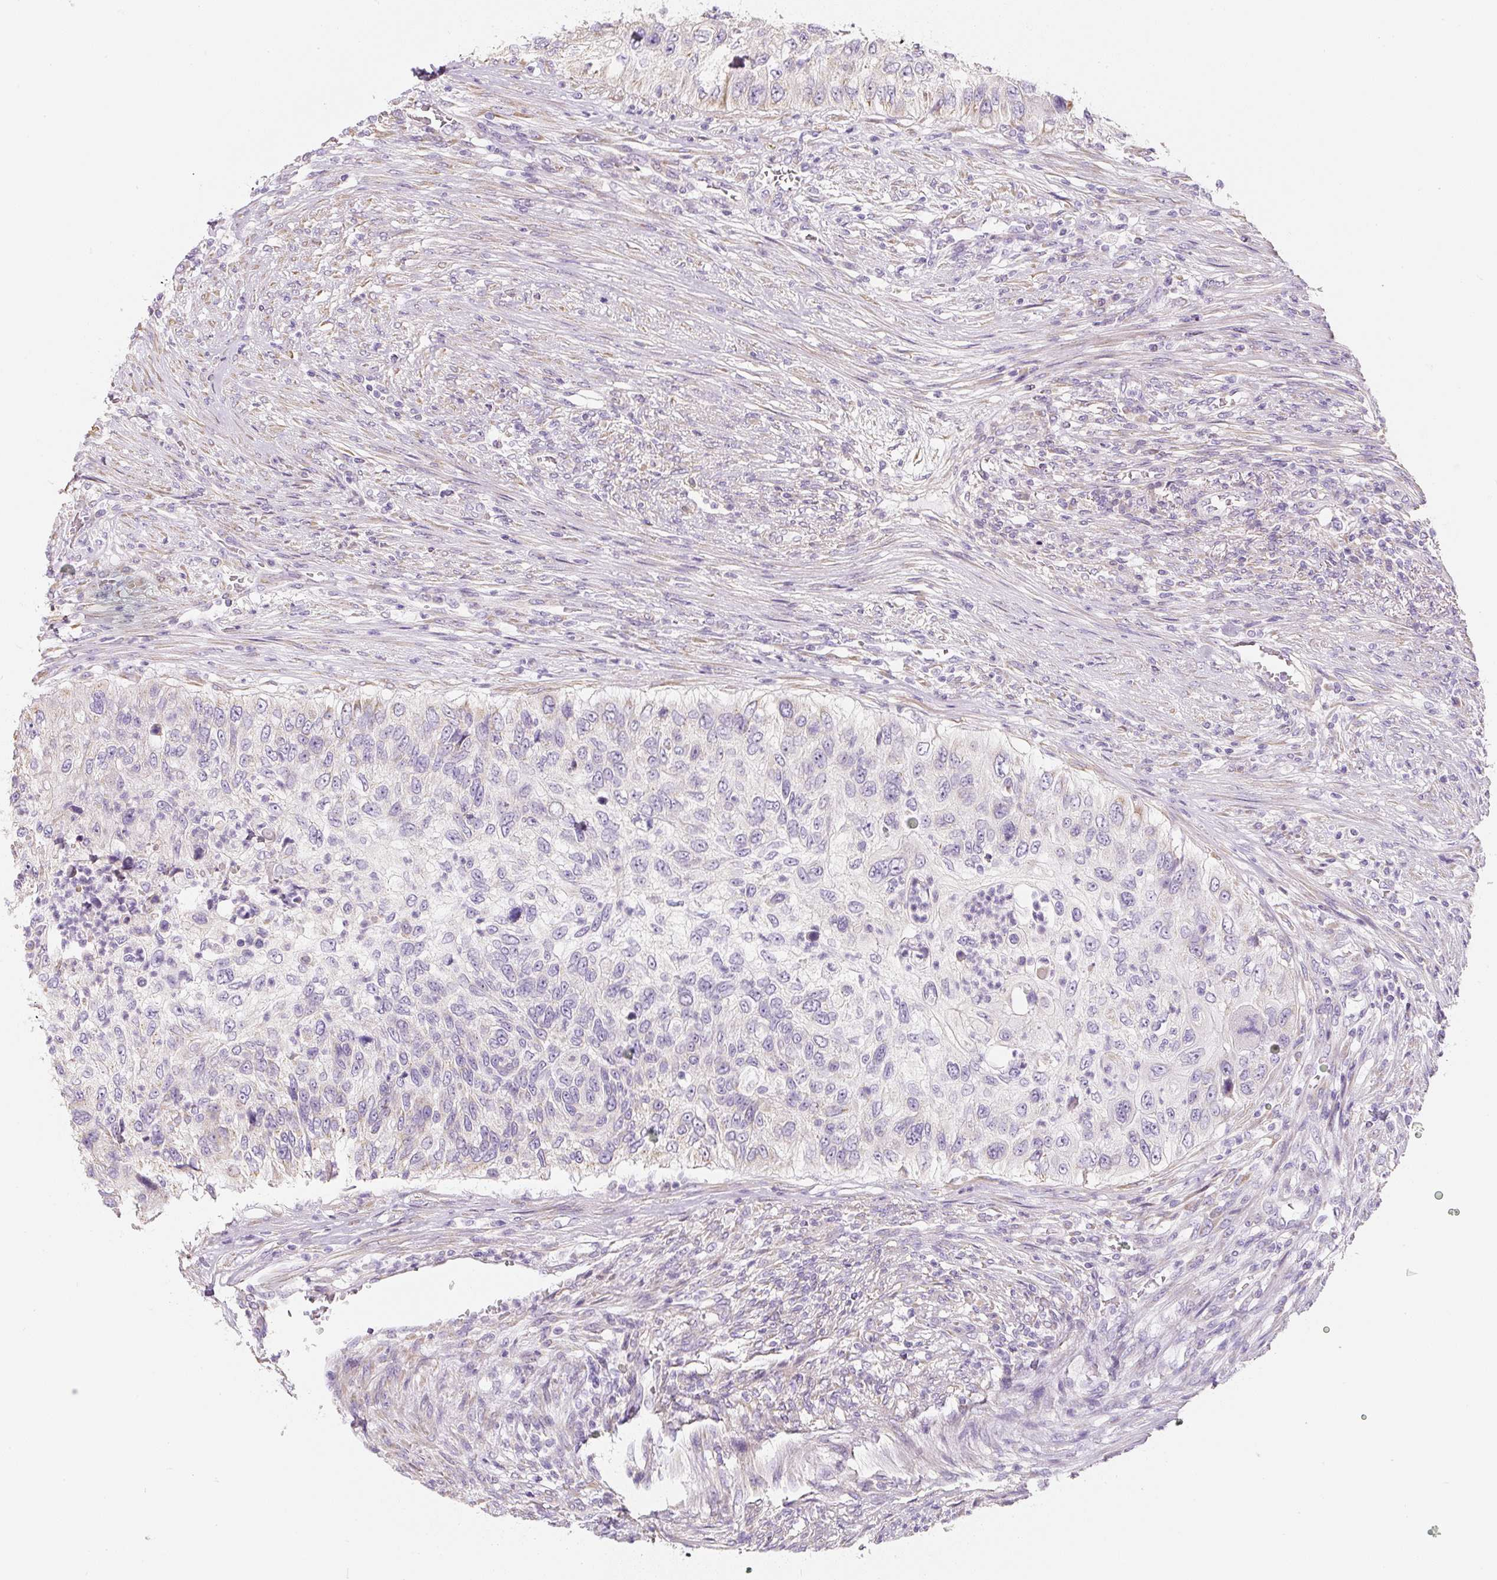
{"staining": {"intensity": "weak", "quantity": "<25%", "location": "cytoplasmic/membranous"}, "tissue": "urothelial cancer", "cell_type": "Tumor cells", "image_type": "cancer", "snomed": [{"axis": "morphology", "description": "Urothelial carcinoma, High grade"}, {"axis": "topography", "description": "Urinary bladder"}], "caption": "This is an IHC histopathology image of human urothelial cancer. There is no expression in tumor cells.", "gene": "PWWP3B", "patient": {"sex": "female", "age": 60}}